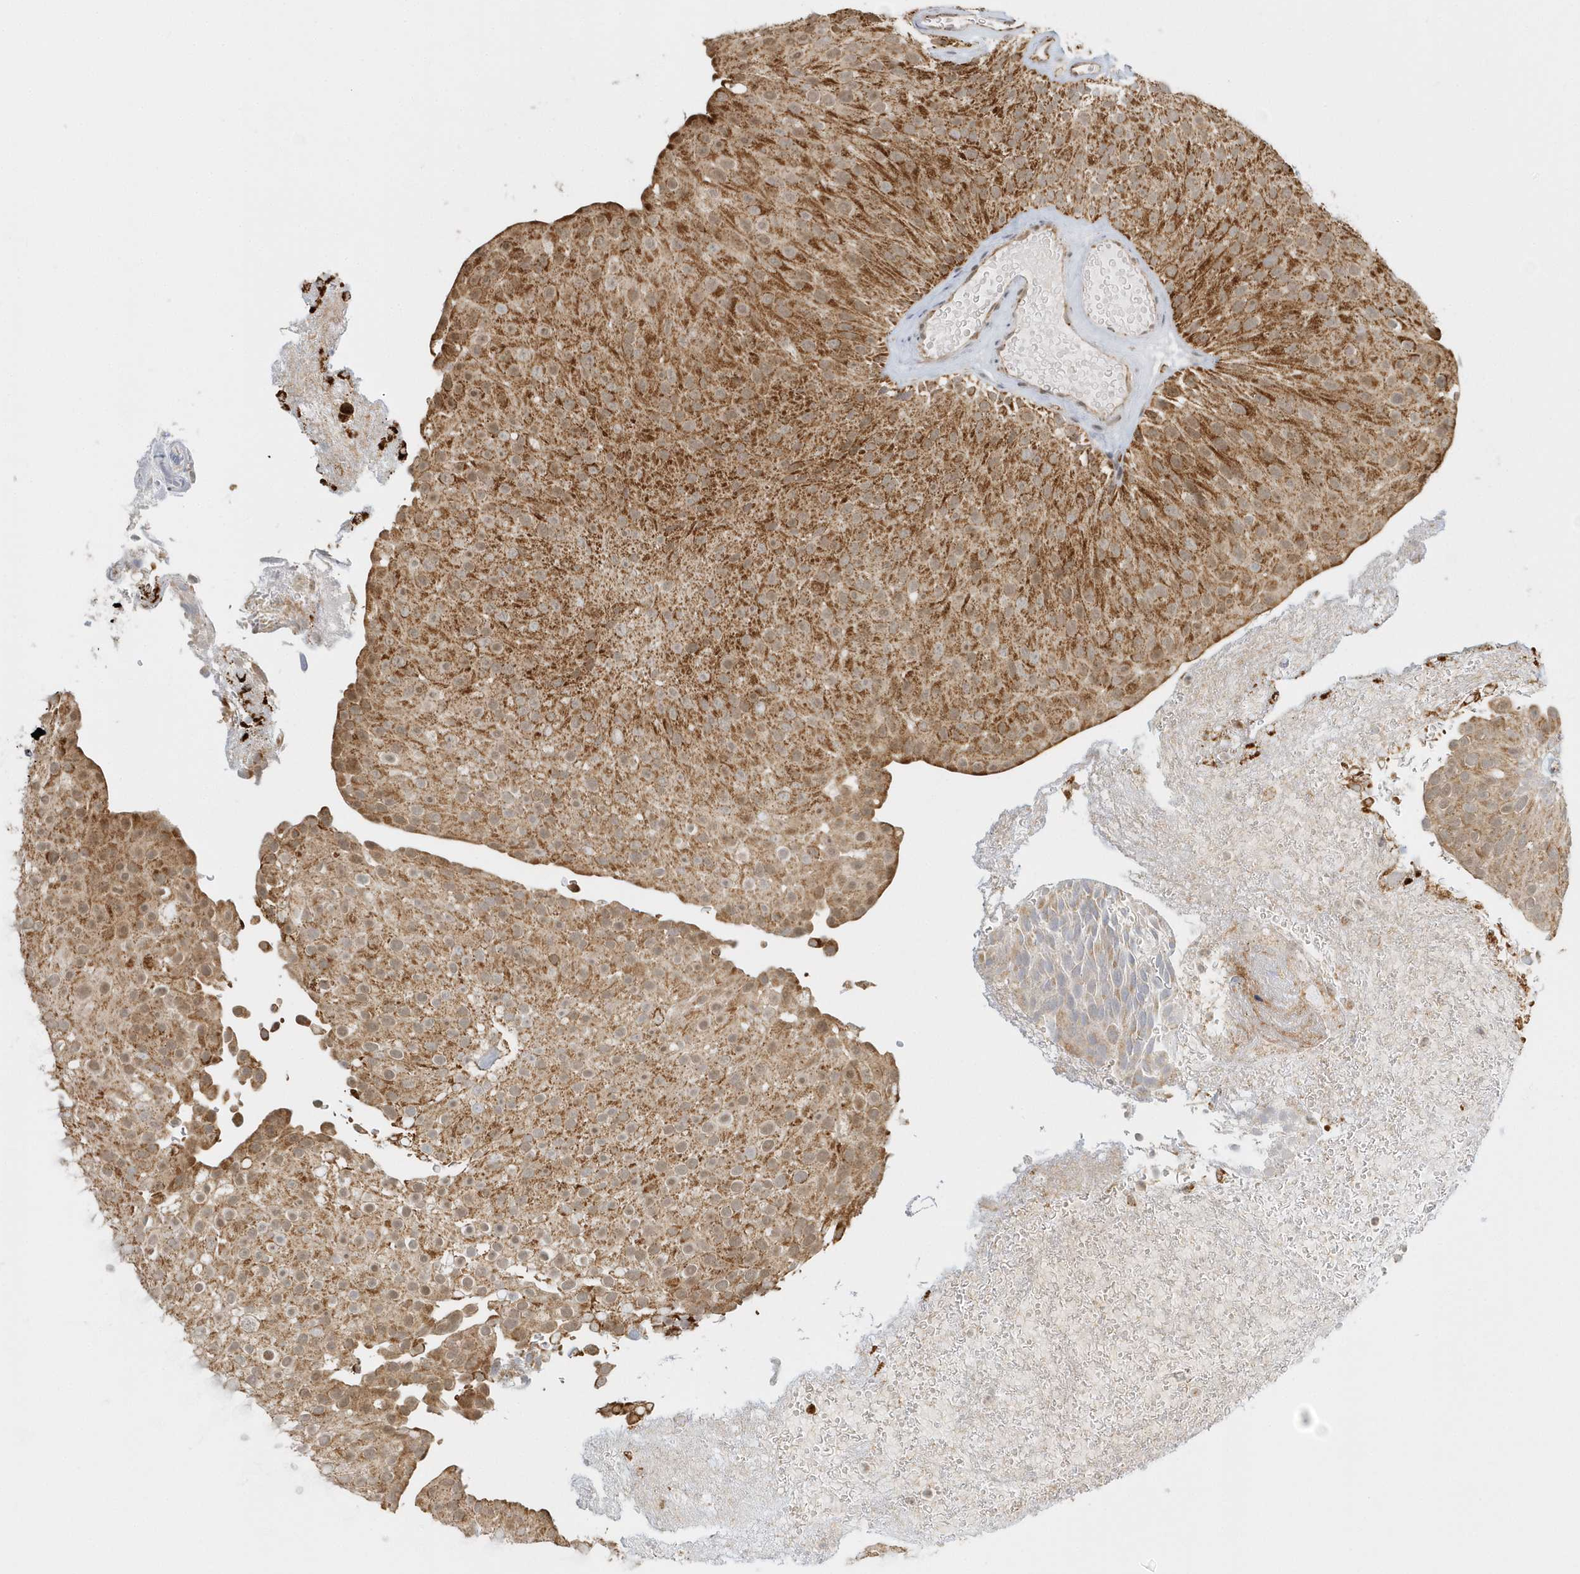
{"staining": {"intensity": "strong", "quantity": ">75%", "location": "cytoplasmic/membranous"}, "tissue": "urothelial cancer", "cell_type": "Tumor cells", "image_type": "cancer", "snomed": [{"axis": "morphology", "description": "Urothelial carcinoma, Low grade"}, {"axis": "topography", "description": "Urinary bladder"}], "caption": "Brown immunohistochemical staining in human urothelial carcinoma (low-grade) shows strong cytoplasmic/membranous expression in about >75% of tumor cells. Using DAB (3,3'-diaminobenzidine) (brown) and hematoxylin (blue) stains, captured at high magnification using brightfield microscopy.", "gene": "PSMD6", "patient": {"sex": "male", "age": 78}}